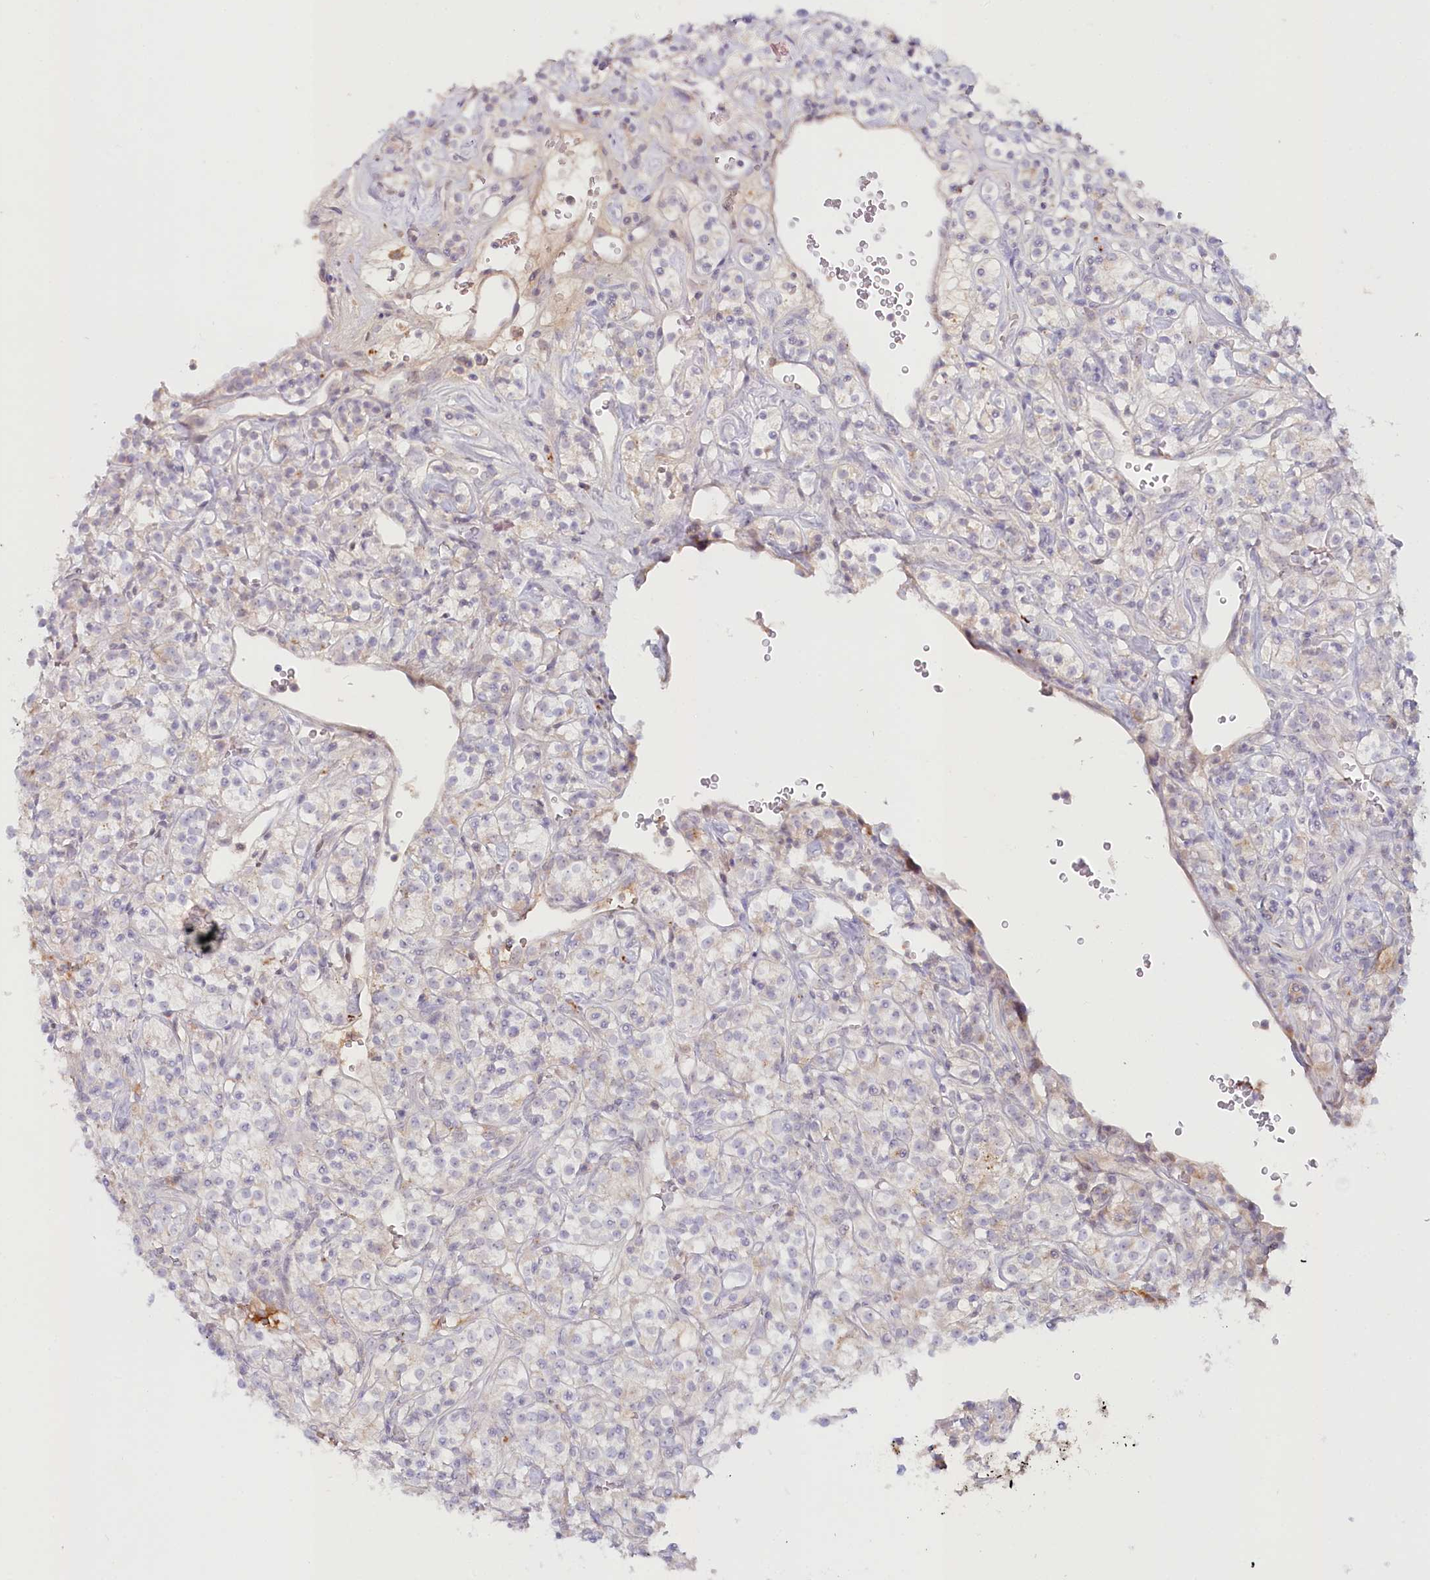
{"staining": {"intensity": "negative", "quantity": "none", "location": "none"}, "tissue": "renal cancer", "cell_type": "Tumor cells", "image_type": "cancer", "snomed": [{"axis": "morphology", "description": "Adenocarcinoma, NOS"}, {"axis": "topography", "description": "Kidney"}], "caption": "A photomicrograph of human renal cancer (adenocarcinoma) is negative for staining in tumor cells.", "gene": "PSAPL1", "patient": {"sex": "male", "age": 77}}